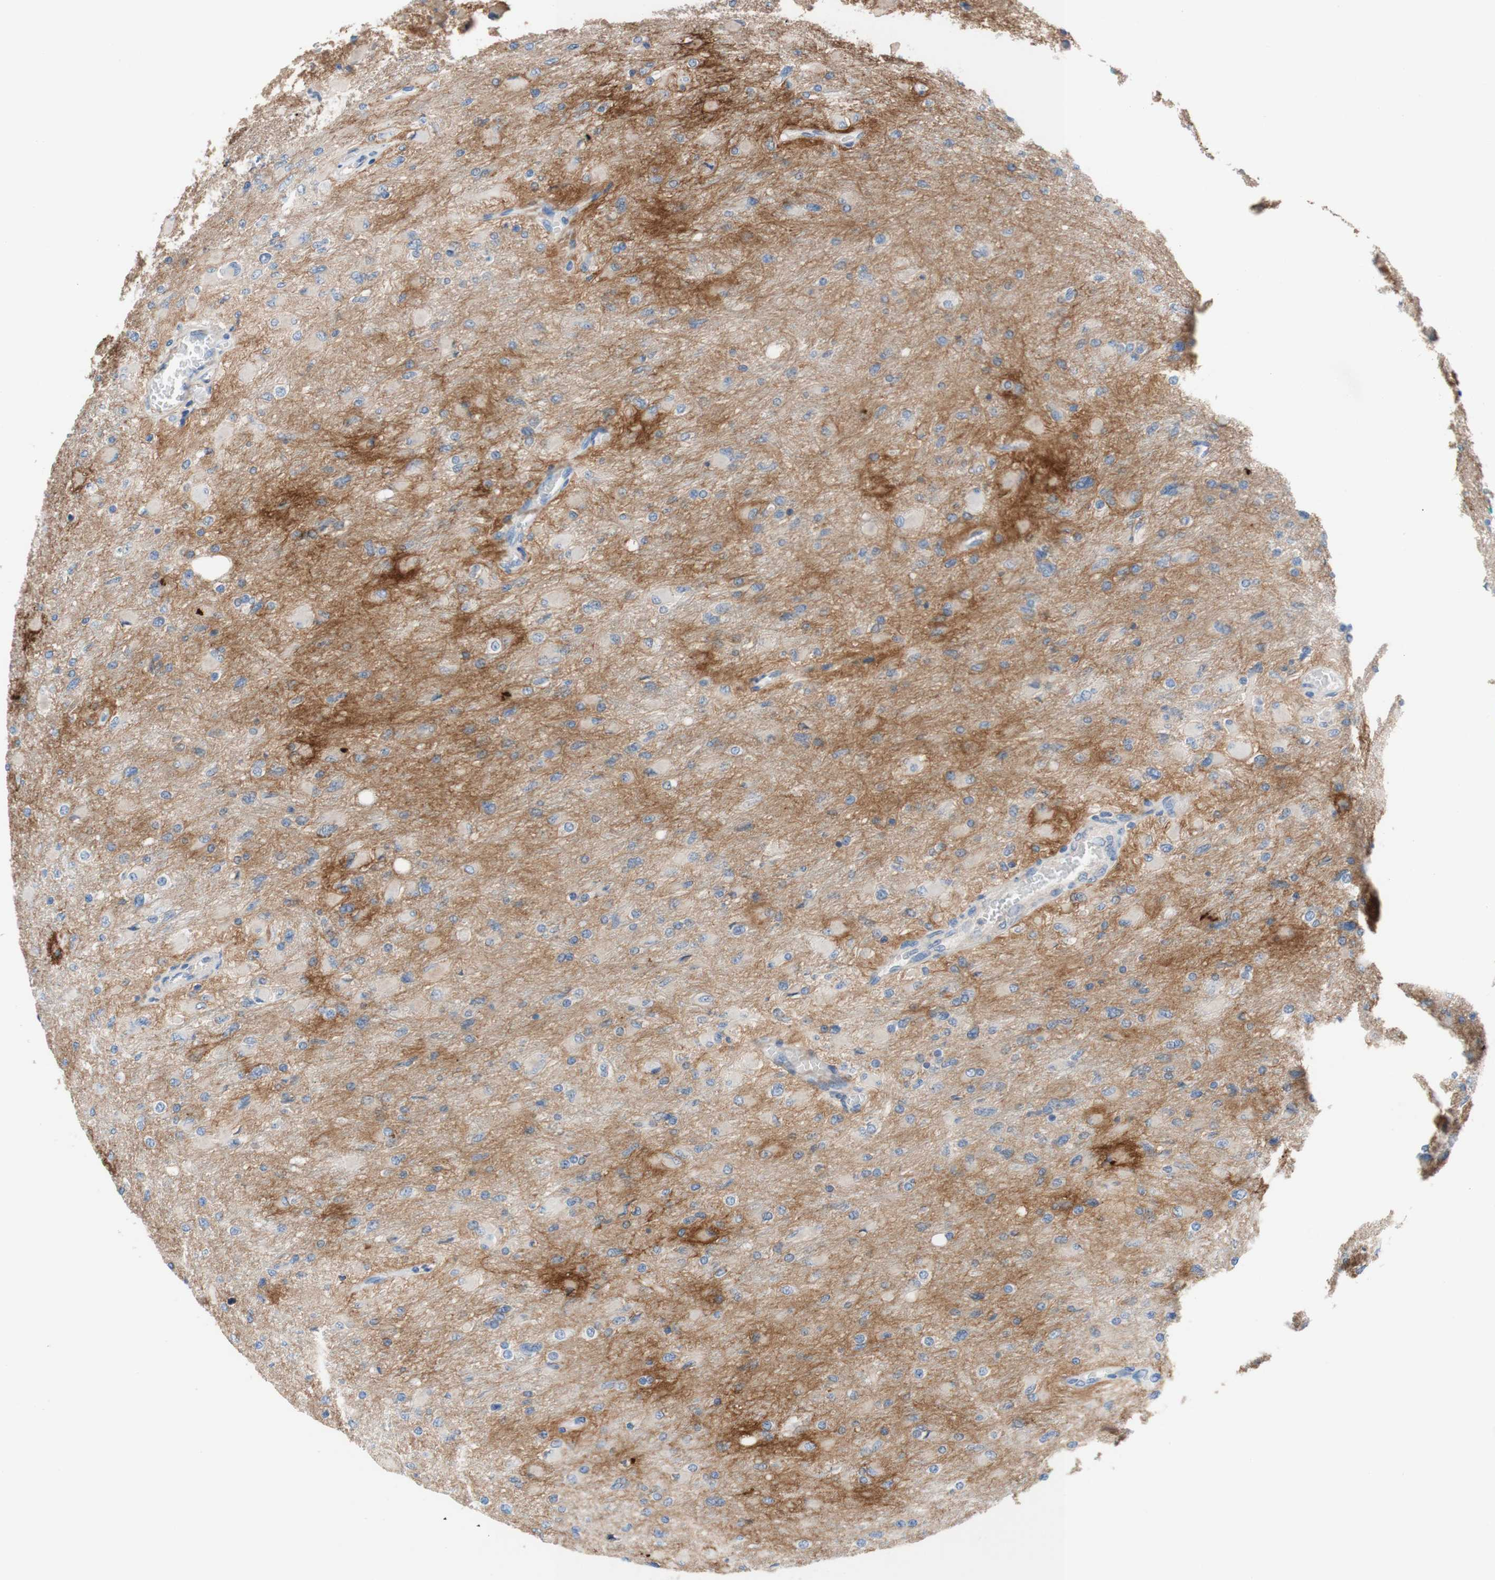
{"staining": {"intensity": "negative", "quantity": "none", "location": "none"}, "tissue": "glioma", "cell_type": "Tumor cells", "image_type": "cancer", "snomed": [{"axis": "morphology", "description": "Glioma, malignant, High grade"}, {"axis": "topography", "description": "Cerebral cortex"}], "caption": "The photomicrograph shows no staining of tumor cells in glioma.", "gene": "F3", "patient": {"sex": "female", "age": 36}}